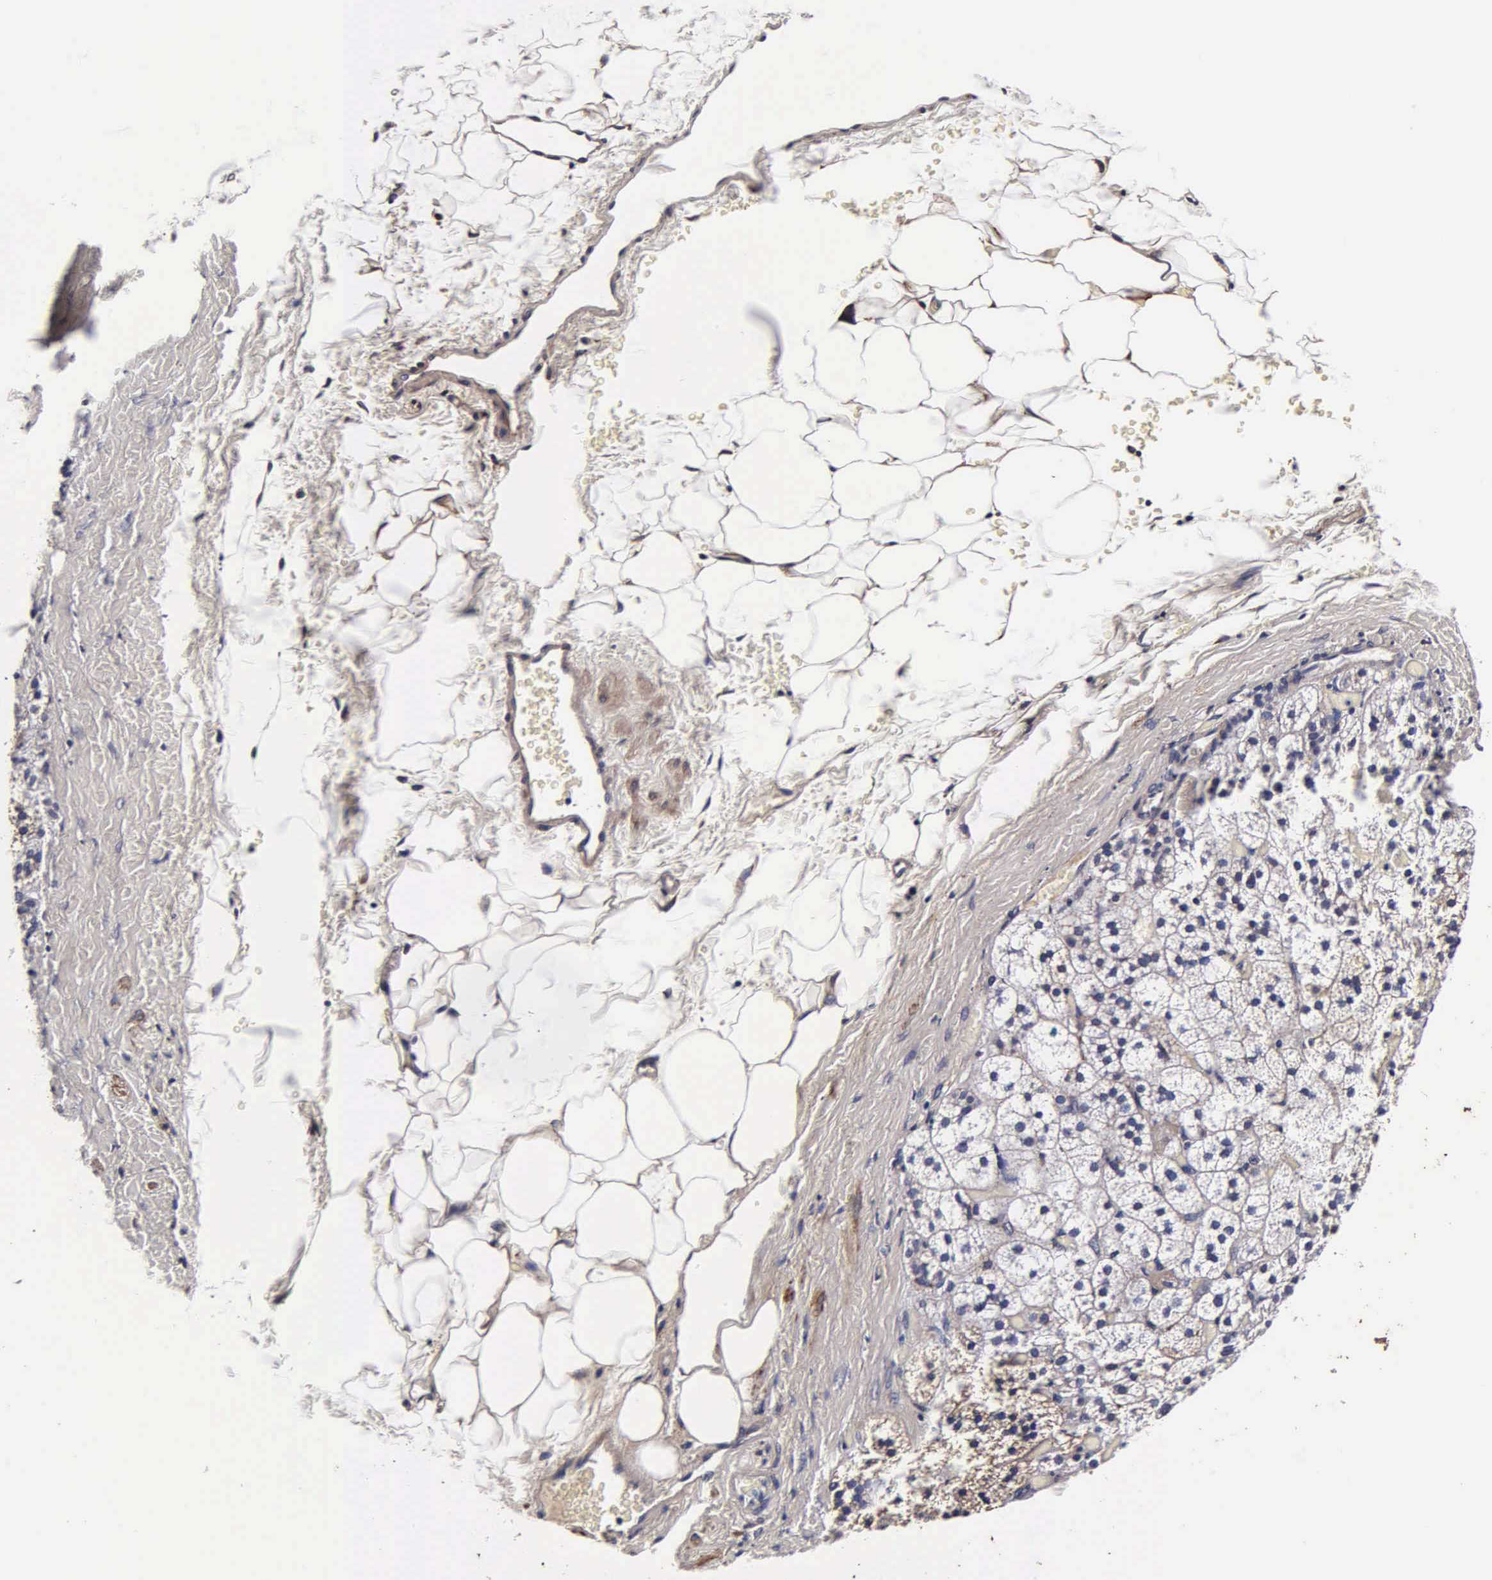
{"staining": {"intensity": "moderate", "quantity": "25%-75%", "location": "cytoplasmic/membranous"}, "tissue": "adrenal gland", "cell_type": "Glandular cells", "image_type": "normal", "snomed": [{"axis": "morphology", "description": "Normal tissue, NOS"}, {"axis": "topography", "description": "Adrenal gland"}], "caption": "Protein expression analysis of benign human adrenal gland reveals moderate cytoplasmic/membranous expression in about 25%-75% of glandular cells.", "gene": "CST3", "patient": {"sex": "male", "age": 53}}